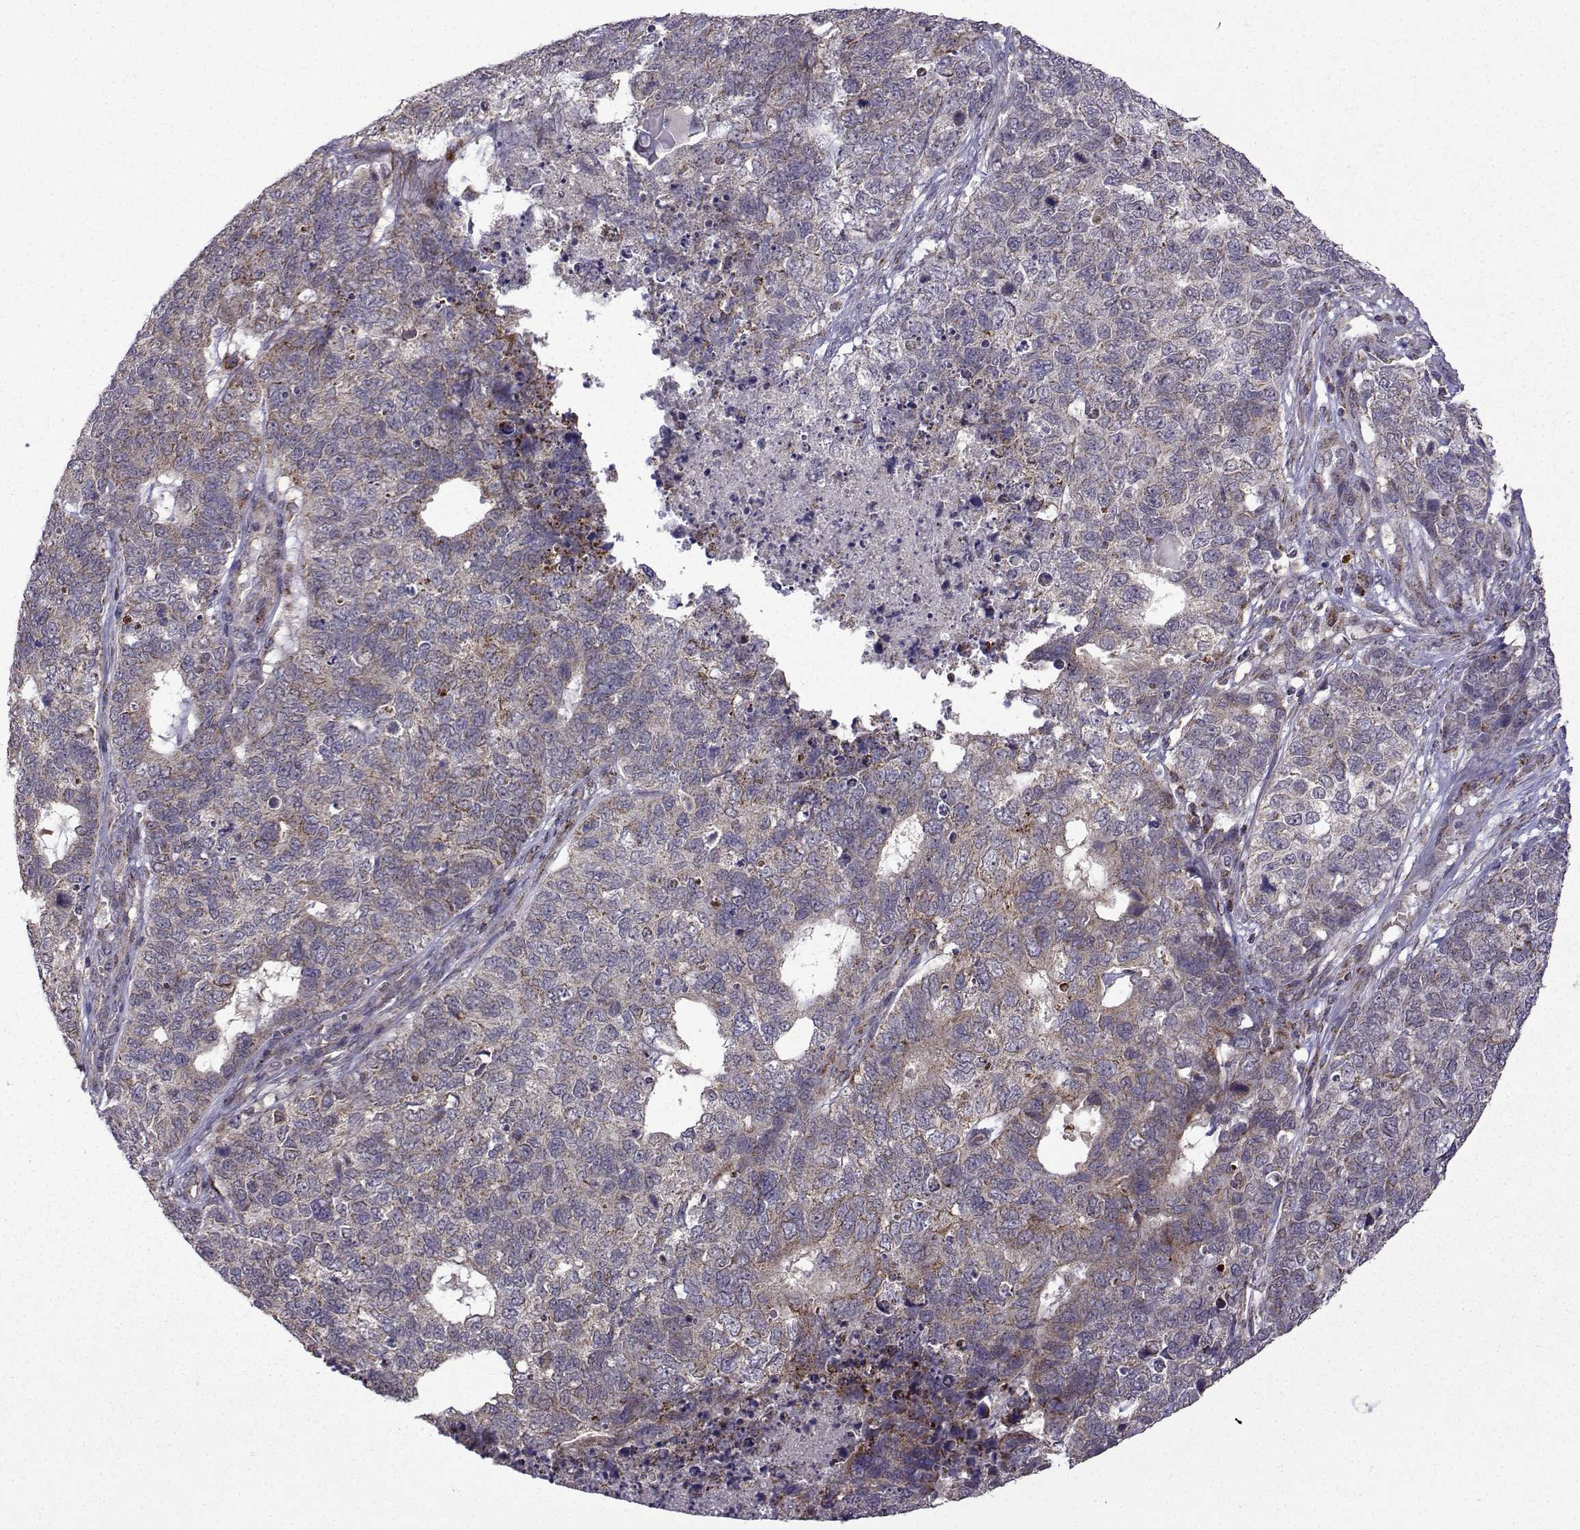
{"staining": {"intensity": "weak", "quantity": "<25%", "location": "cytoplasmic/membranous"}, "tissue": "cervical cancer", "cell_type": "Tumor cells", "image_type": "cancer", "snomed": [{"axis": "morphology", "description": "Squamous cell carcinoma, NOS"}, {"axis": "topography", "description": "Cervix"}], "caption": "This is an immunohistochemistry (IHC) photomicrograph of cervical cancer (squamous cell carcinoma). There is no staining in tumor cells.", "gene": "TAB2", "patient": {"sex": "female", "age": 63}}